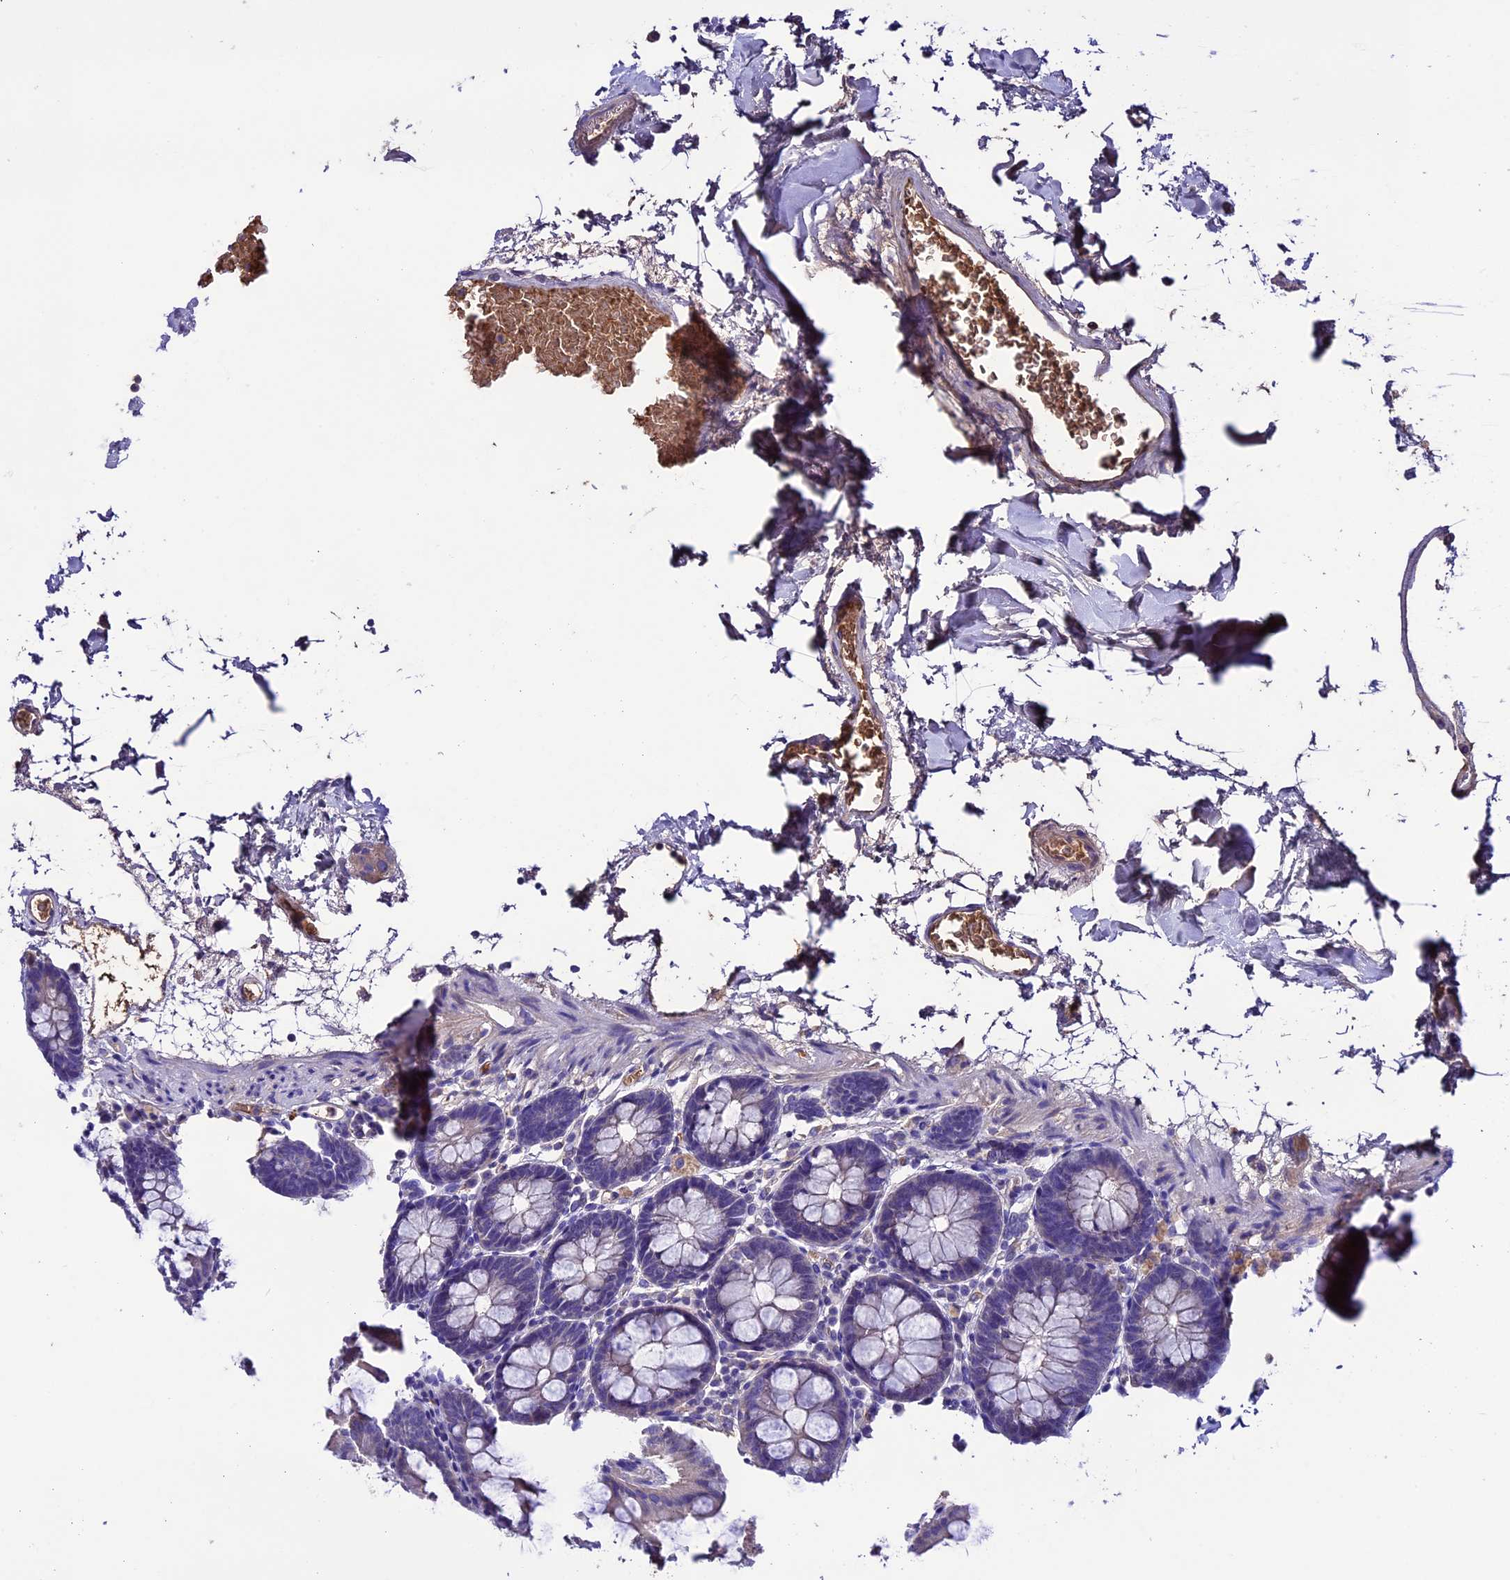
{"staining": {"intensity": "moderate", "quantity": ">75%", "location": "cytoplasmic/membranous"}, "tissue": "colon", "cell_type": "Endothelial cells", "image_type": "normal", "snomed": [{"axis": "morphology", "description": "Normal tissue, NOS"}, {"axis": "topography", "description": "Colon"}], "caption": "The photomicrograph exhibits immunohistochemical staining of benign colon. There is moderate cytoplasmic/membranous positivity is present in approximately >75% of endothelial cells. (DAB = brown stain, brightfield microscopy at high magnification).", "gene": "TCP11L2", "patient": {"sex": "male", "age": 75}}